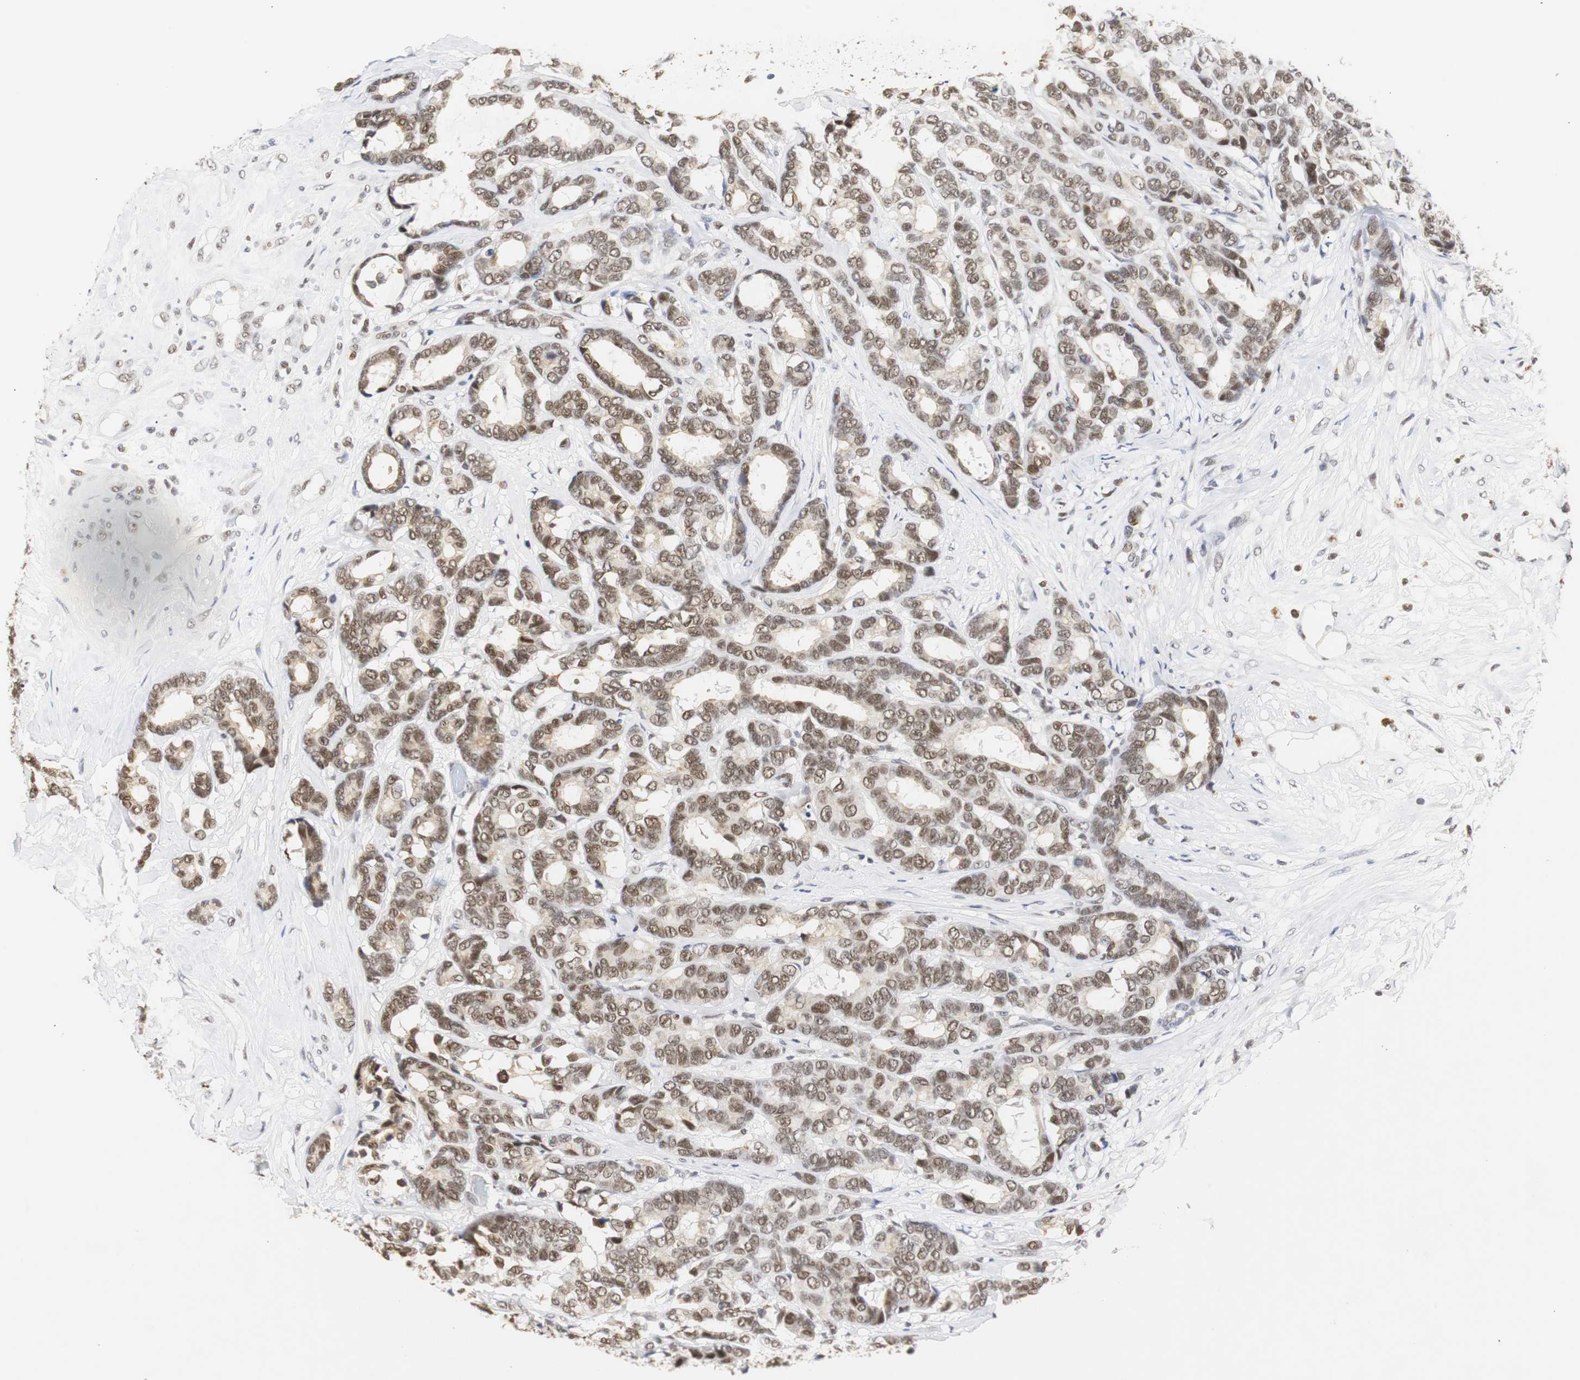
{"staining": {"intensity": "moderate", "quantity": ">75%", "location": "cytoplasmic/membranous,nuclear"}, "tissue": "breast cancer", "cell_type": "Tumor cells", "image_type": "cancer", "snomed": [{"axis": "morphology", "description": "Duct carcinoma"}, {"axis": "topography", "description": "Breast"}], "caption": "Breast cancer (intraductal carcinoma) stained with IHC demonstrates moderate cytoplasmic/membranous and nuclear positivity in about >75% of tumor cells.", "gene": "ZFC3H1", "patient": {"sex": "female", "age": 87}}